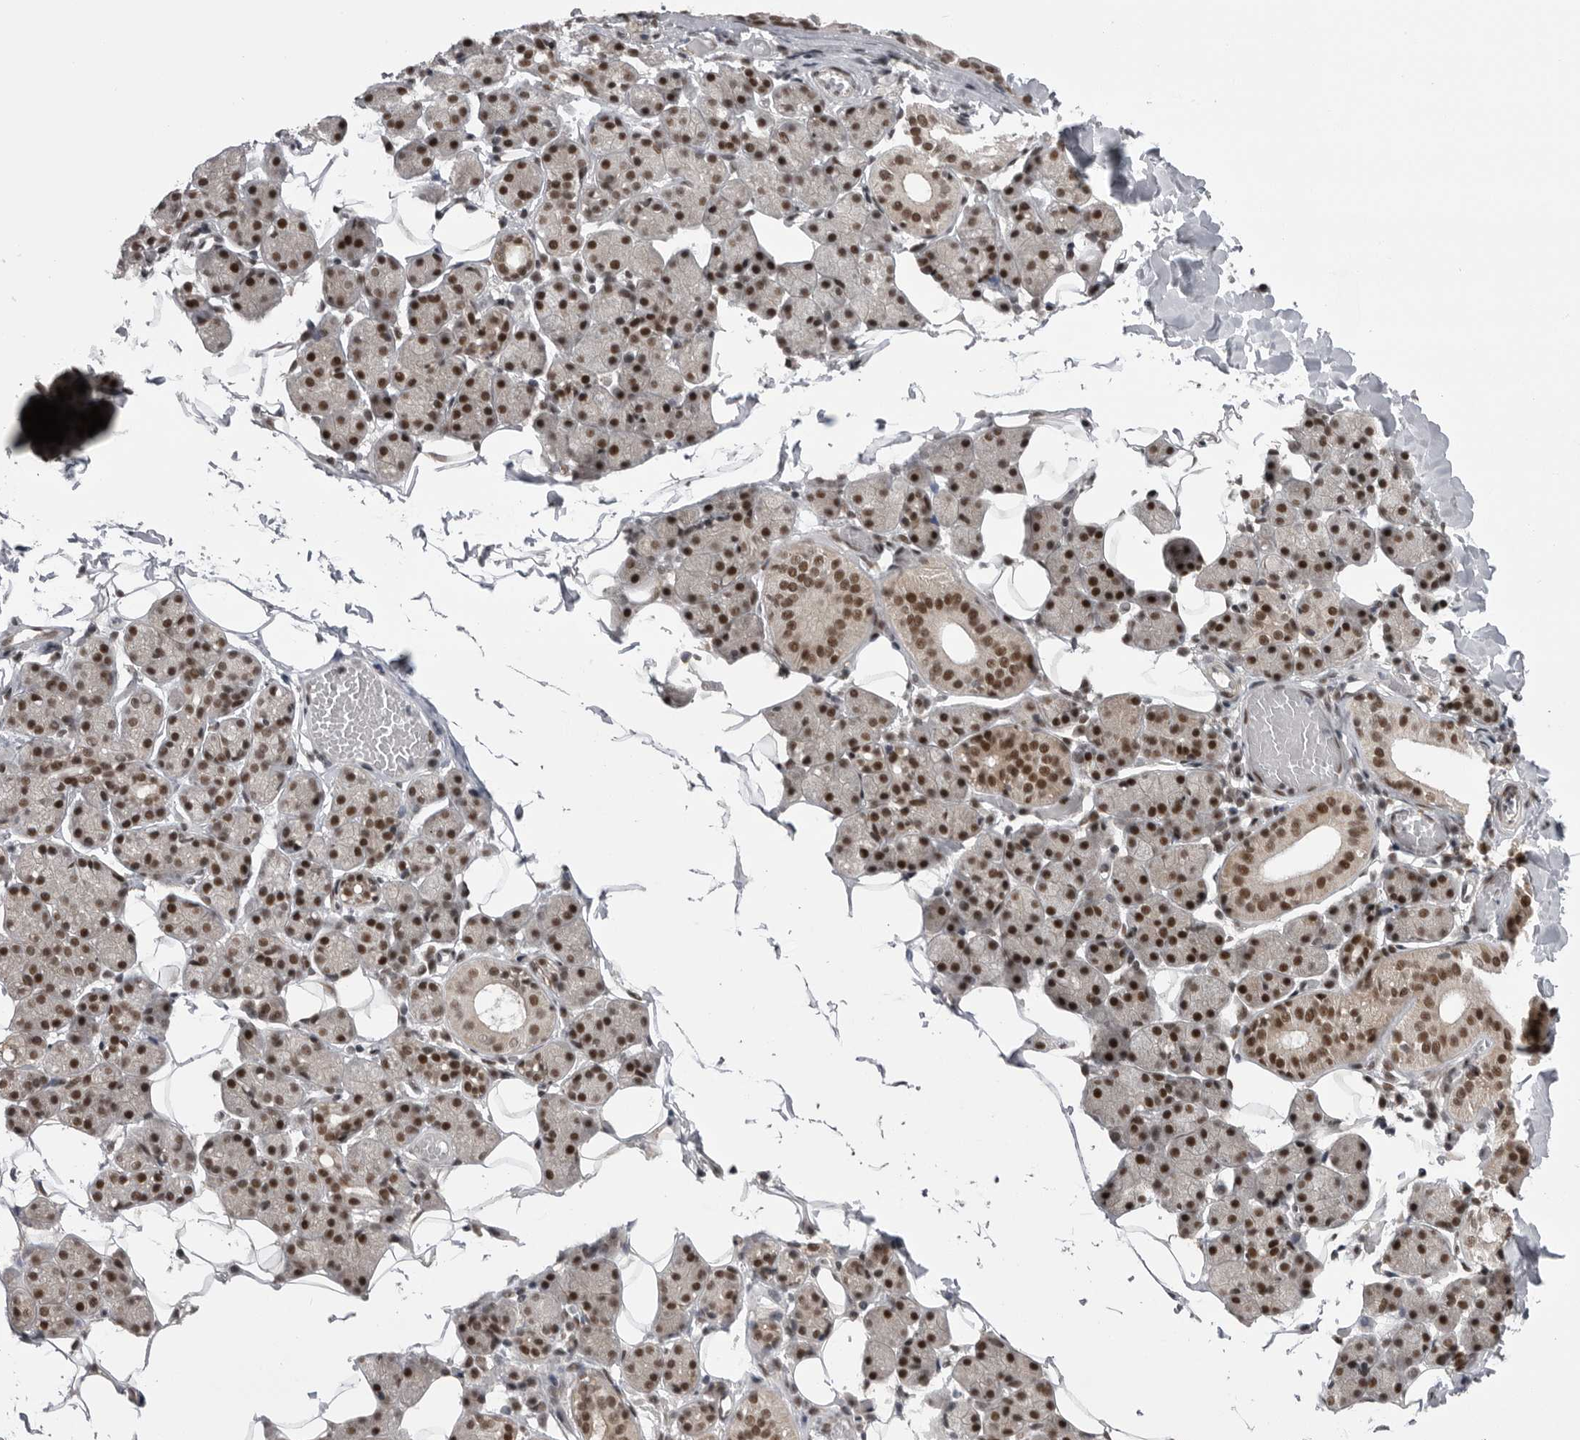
{"staining": {"intensity": "strong", "quantity": ">75%", "location": "nuclear"}, "tissue": "salivary gland", "cell_type": "Glandular cells", "image_type": "normal", "snomed": [{"axis": "morphology", "description": "Normal tissue, NOS"}, {"axis": "topography", "description": "Salivary gland"}], "caption": "DAB immunohistochemical staining of normal human salivary gland shows strong nuclear protein positivity in about >75% of glandular cells. (brown staining indicates protein expression, while blue staining denotes nuclei).", "gene": "MEPCE", "patient": {"sex": "female", "age": 33}}